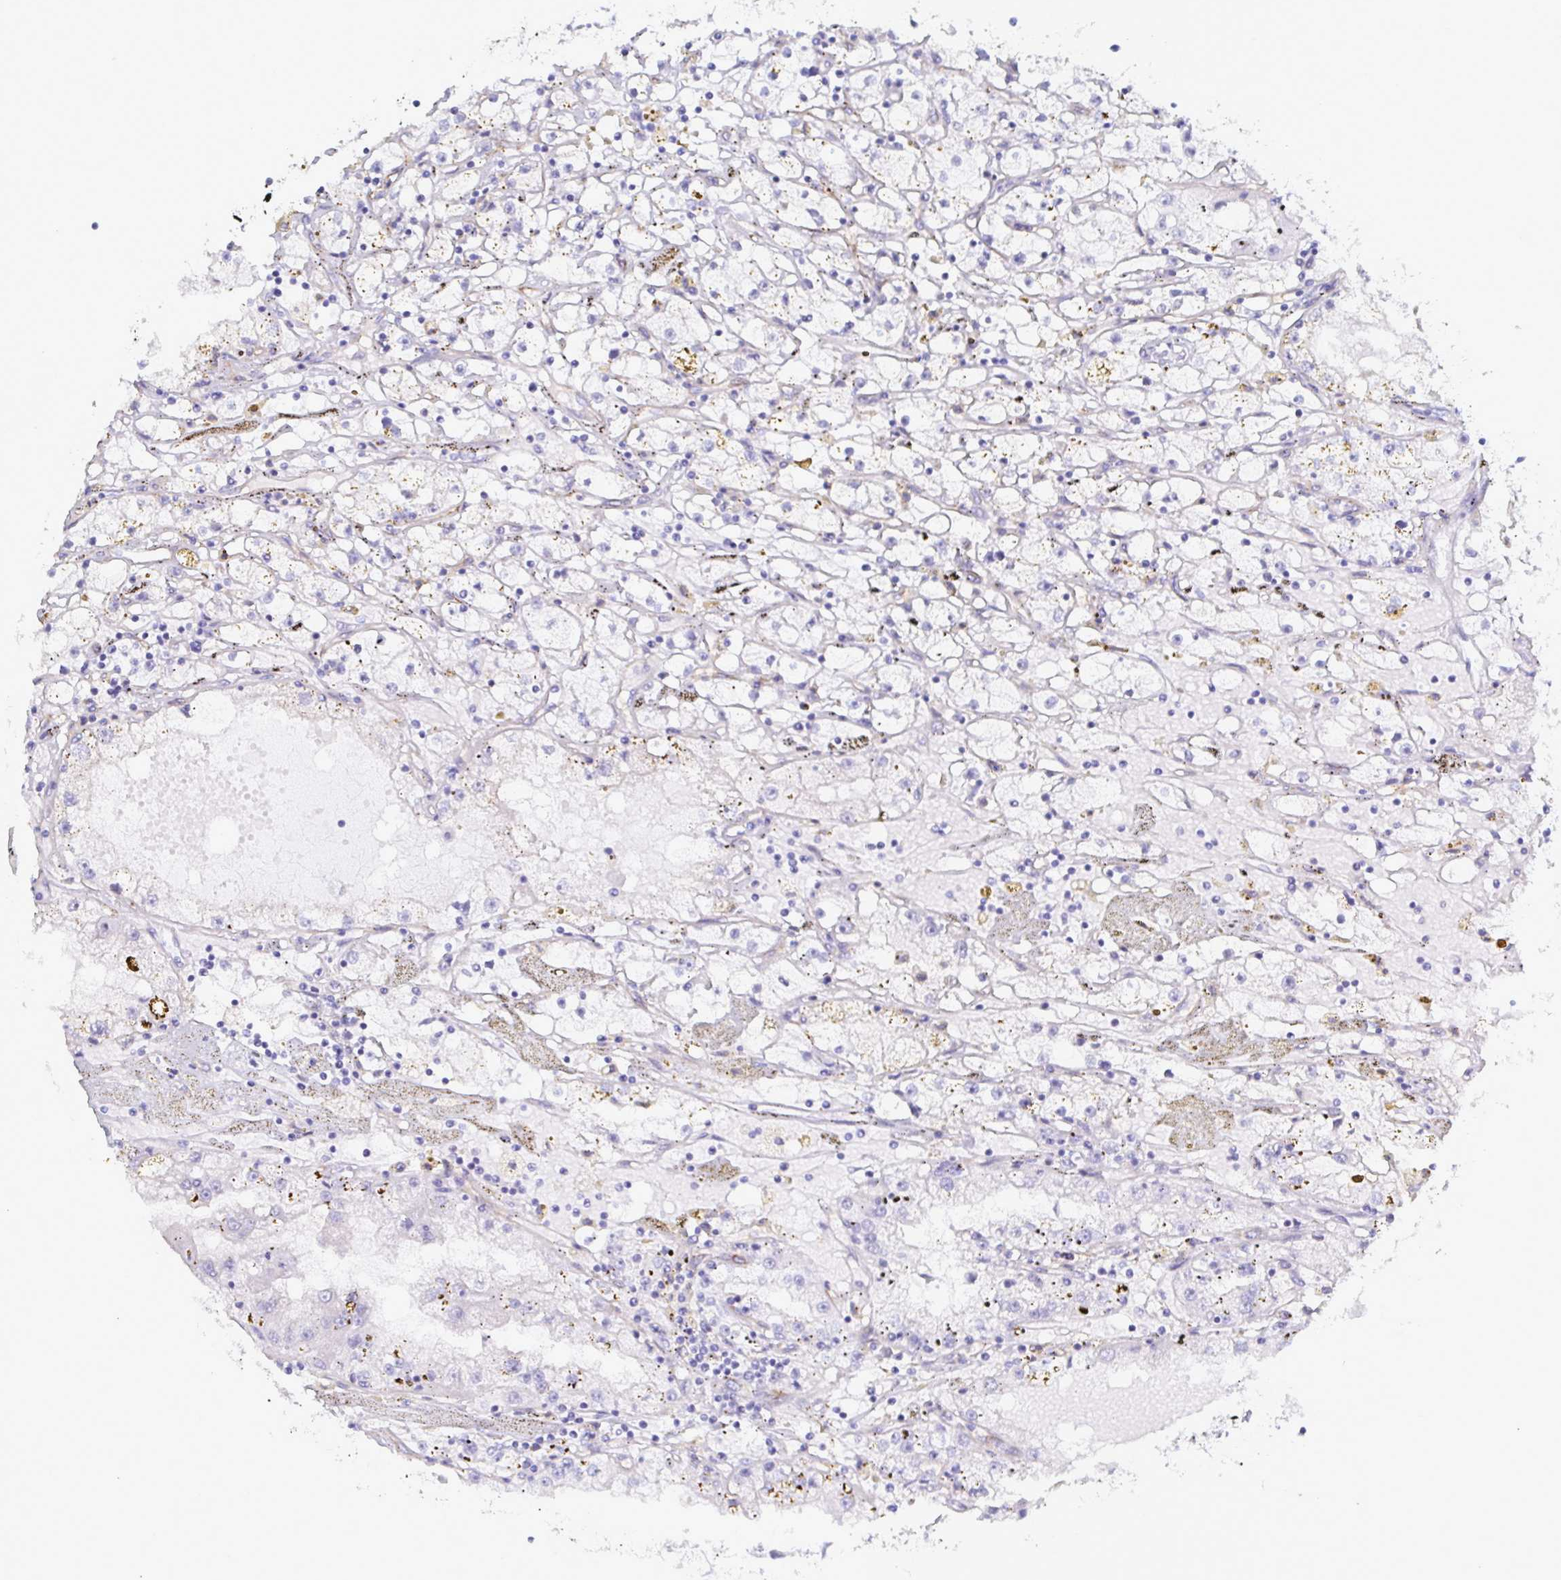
{"staining": {"intensity": "negative", "quantity": "none", "location": "none"}, "tissue": "renal cancer", "cell_type": "Tumor cells", "image_type": "cancer", "snomed": [{"axis": "morphology", "description": "Adenocarcinoma, NOS"}, {"axis": "topography", "description": "Kidney"}], "caption": "Immunohistochemistry micrograph of human adenocarcinoma (renal) stained for a protein (brown), which exhibits no positivity in tumor cells.", "gene": "ACSBG2", "patient": {"sex": "male", "age": 56}}